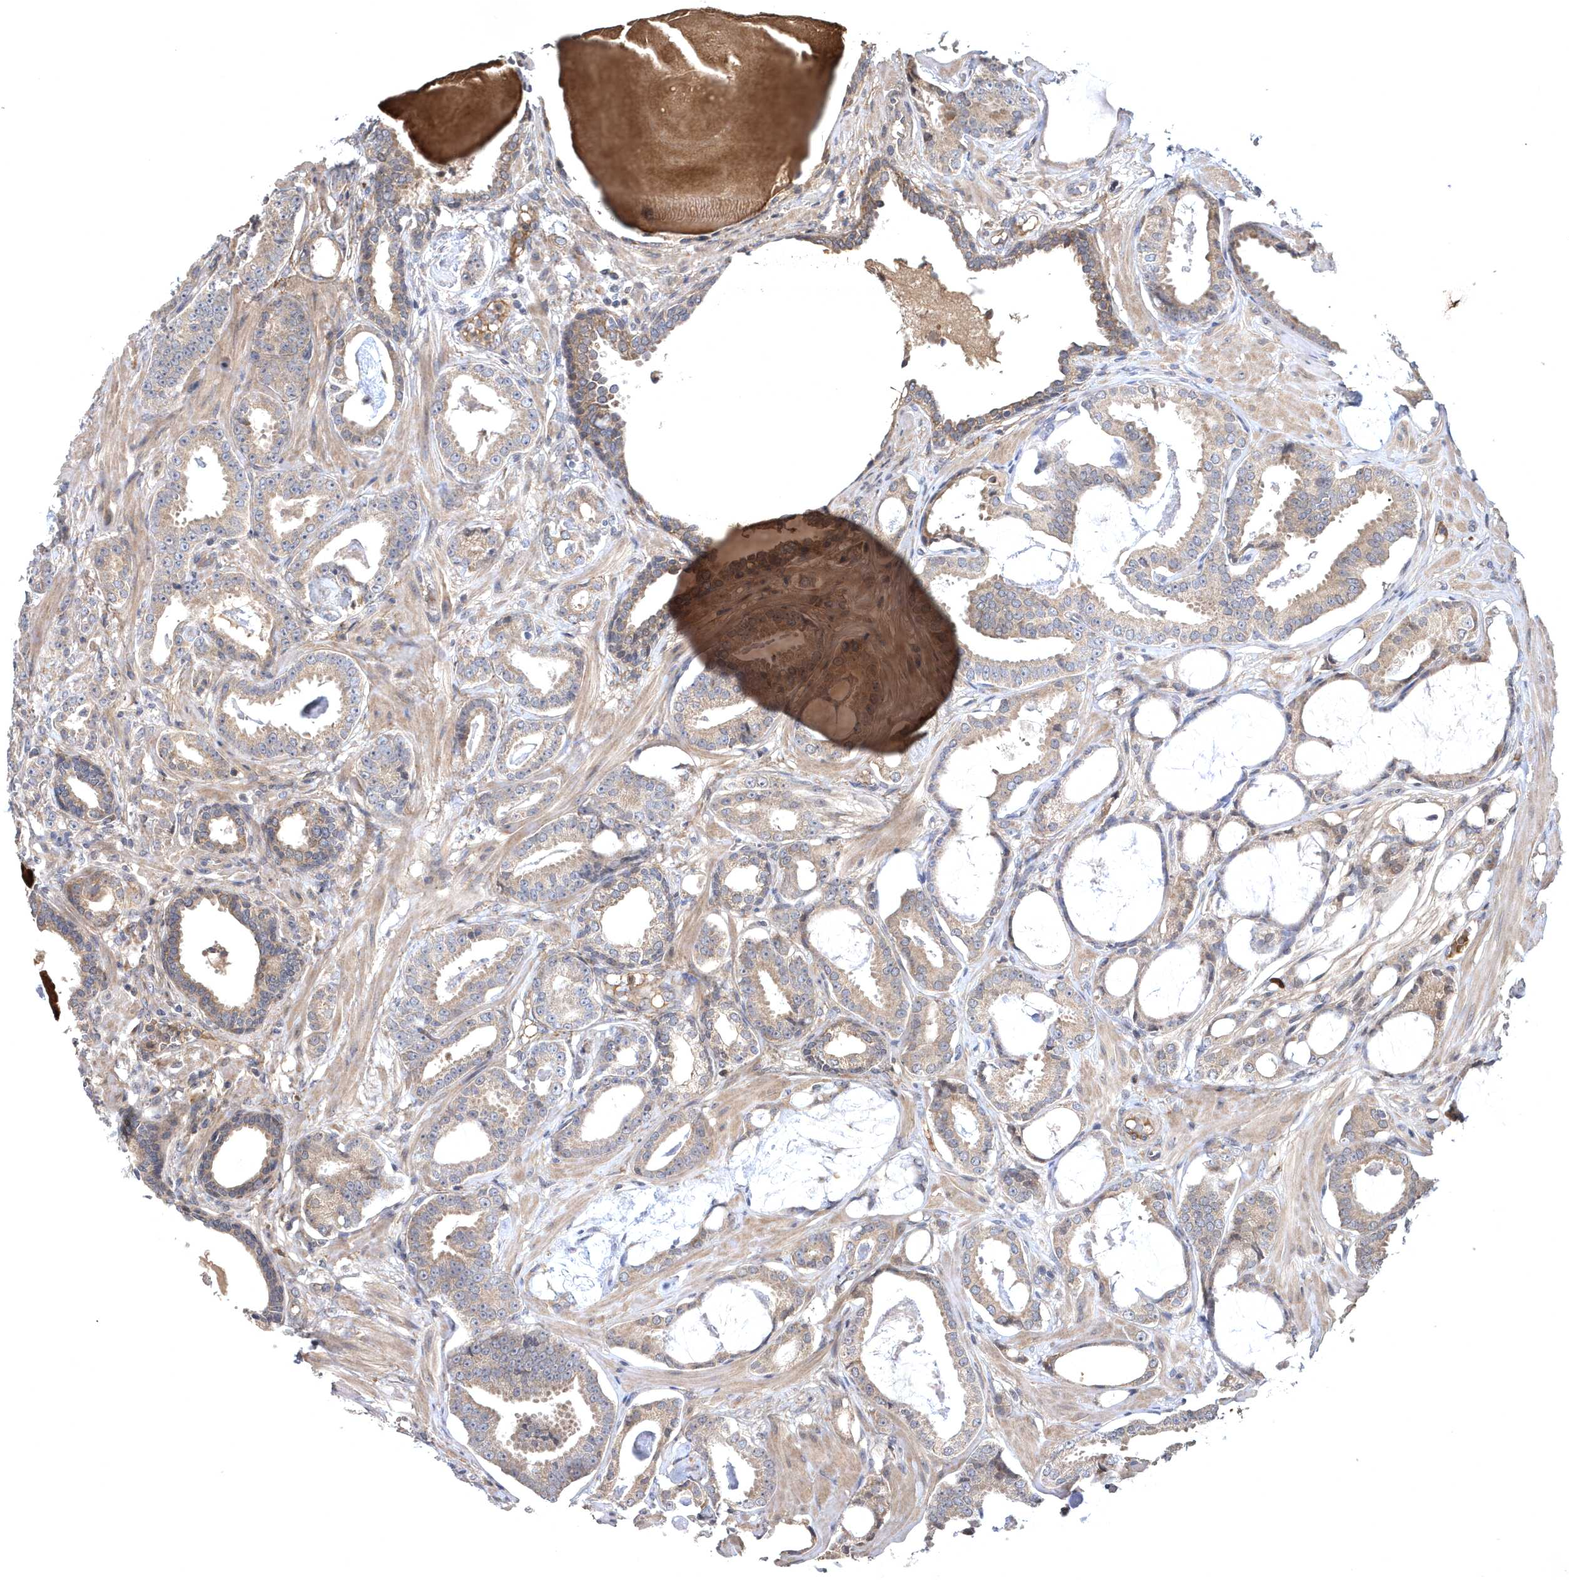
{"staining": {"intensity": "moderate", "quantity": ">75%", "location": "cytoplasmic/membranous"}, "tissue": "prostate cancer", "cell_type": "Tumor cells", "image_type": "cancer", "snomed": [{"axis": "morphology", "description": "Adenocarcinoma, Low grade"}, {"axis": "topography", "description": "Prostate"}], "caption": "Low-grade adenocarcinoma (prostate) stained with a brown dye demonstrates moderate cytoplasmic/membranous positive staining in approximately >75% of tumor cells.", "gene": "HMGCS1", "patient": {"sex": "male", "age": 53}}